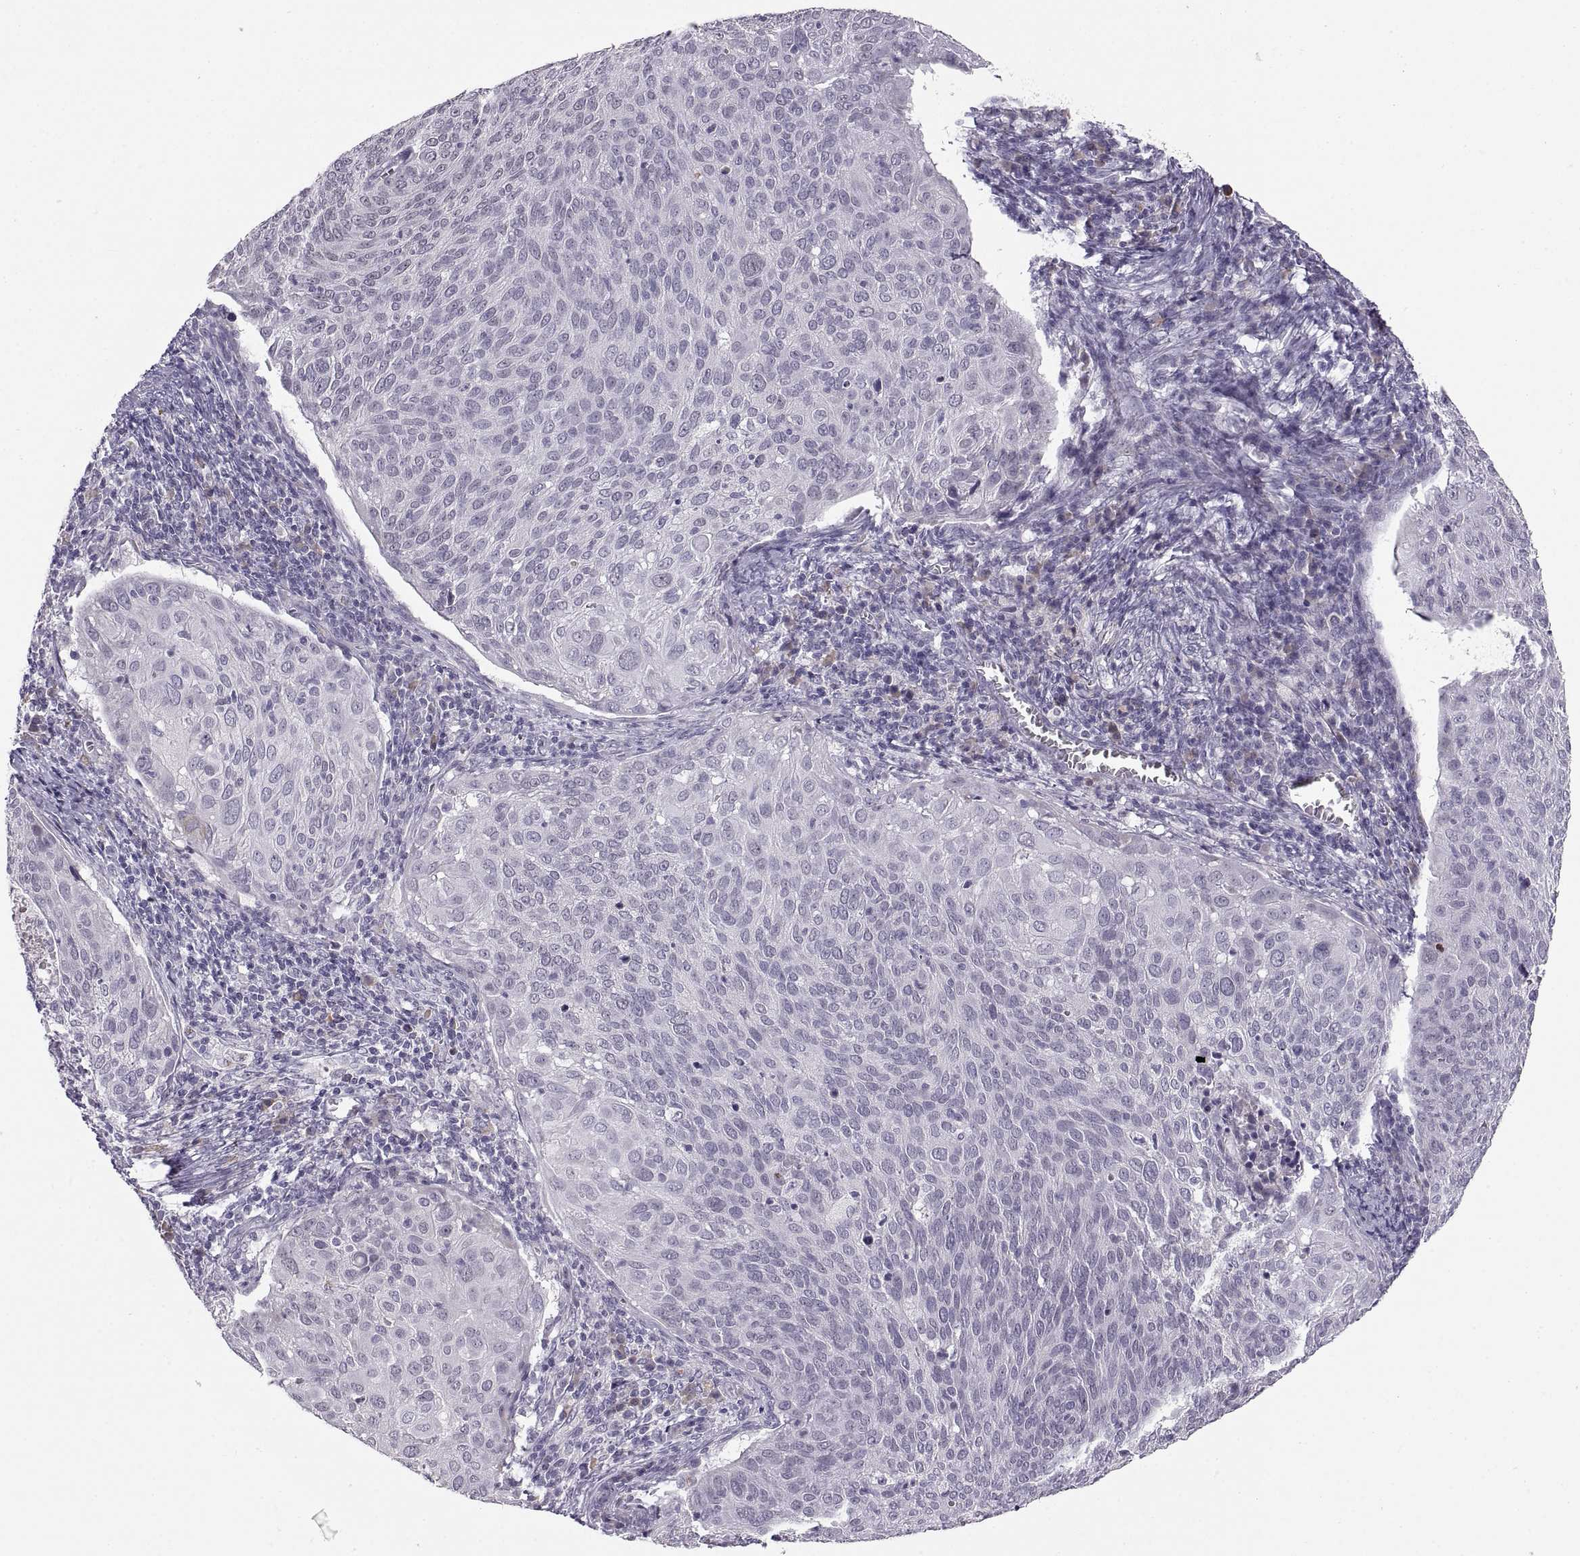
{"staining": {"intensity": "negative", "quantity": "none", "location": "none"}, "tissue": "cervical cancer", "cell_type": "Tumor cells", "image_type": "cancer", "snomed": [{"axis": "morphology", "description": "Squamous cell carcinoma, NOS"}, {"axis": "topography", "description": "Cervix"}], "caption": "Immunohistochemistry micrograph of cervical squamous cell carcinoma stained for a protein (brown), which displays no expression in tumor cells. (Stains: DAB (3,3'-diaminobenzidine) IHC with hematoxylin counter stain, Microscopy: brightfield microscopy at high magnification).", "gene": "MAGEB18", "patient": {"sex": "female", "age": 39}}